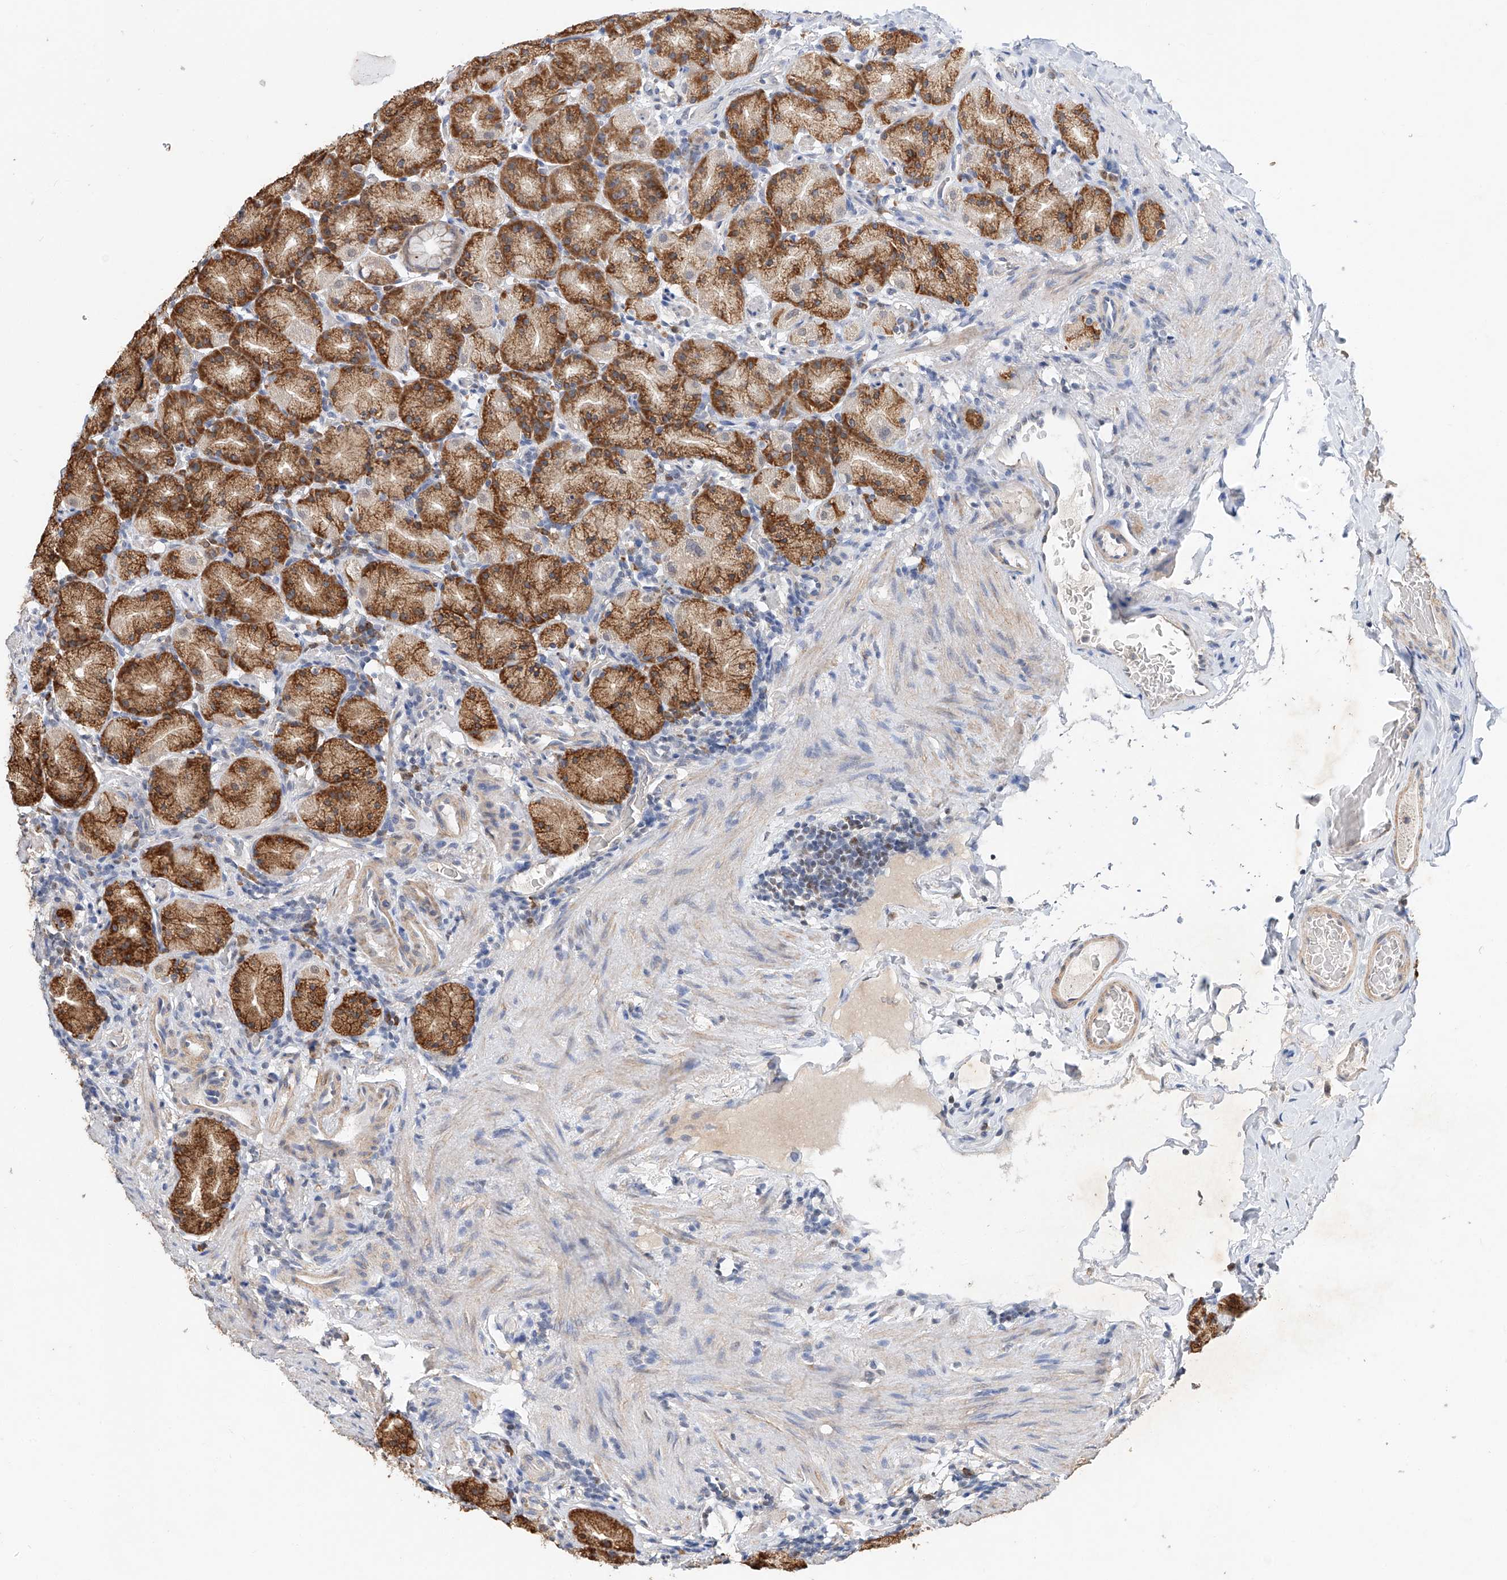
{"staining": {"intensity": "moderate", "quantity": "25%-75%", "location": "cytoplasmic/membranous"}, "tissue": "stomach", "cell_type": "Glandular cells", "image_type": "normal", "snomed": [{"axis": "morphology", "description": "Normal tissue, NOS"}, {"axis": "topography", "description": "Stomach, upper"}], "caption": "Stomach stained with DAB (3,3'-diaminobenzidine) immunohistochemistry (IHC) reveals medium levels of moderate cytoplasmic/membranous expression in about 25%-75% of glandular cells.", "gene": "CTDP1", "patient": {"sex": "male", "age": 68}}